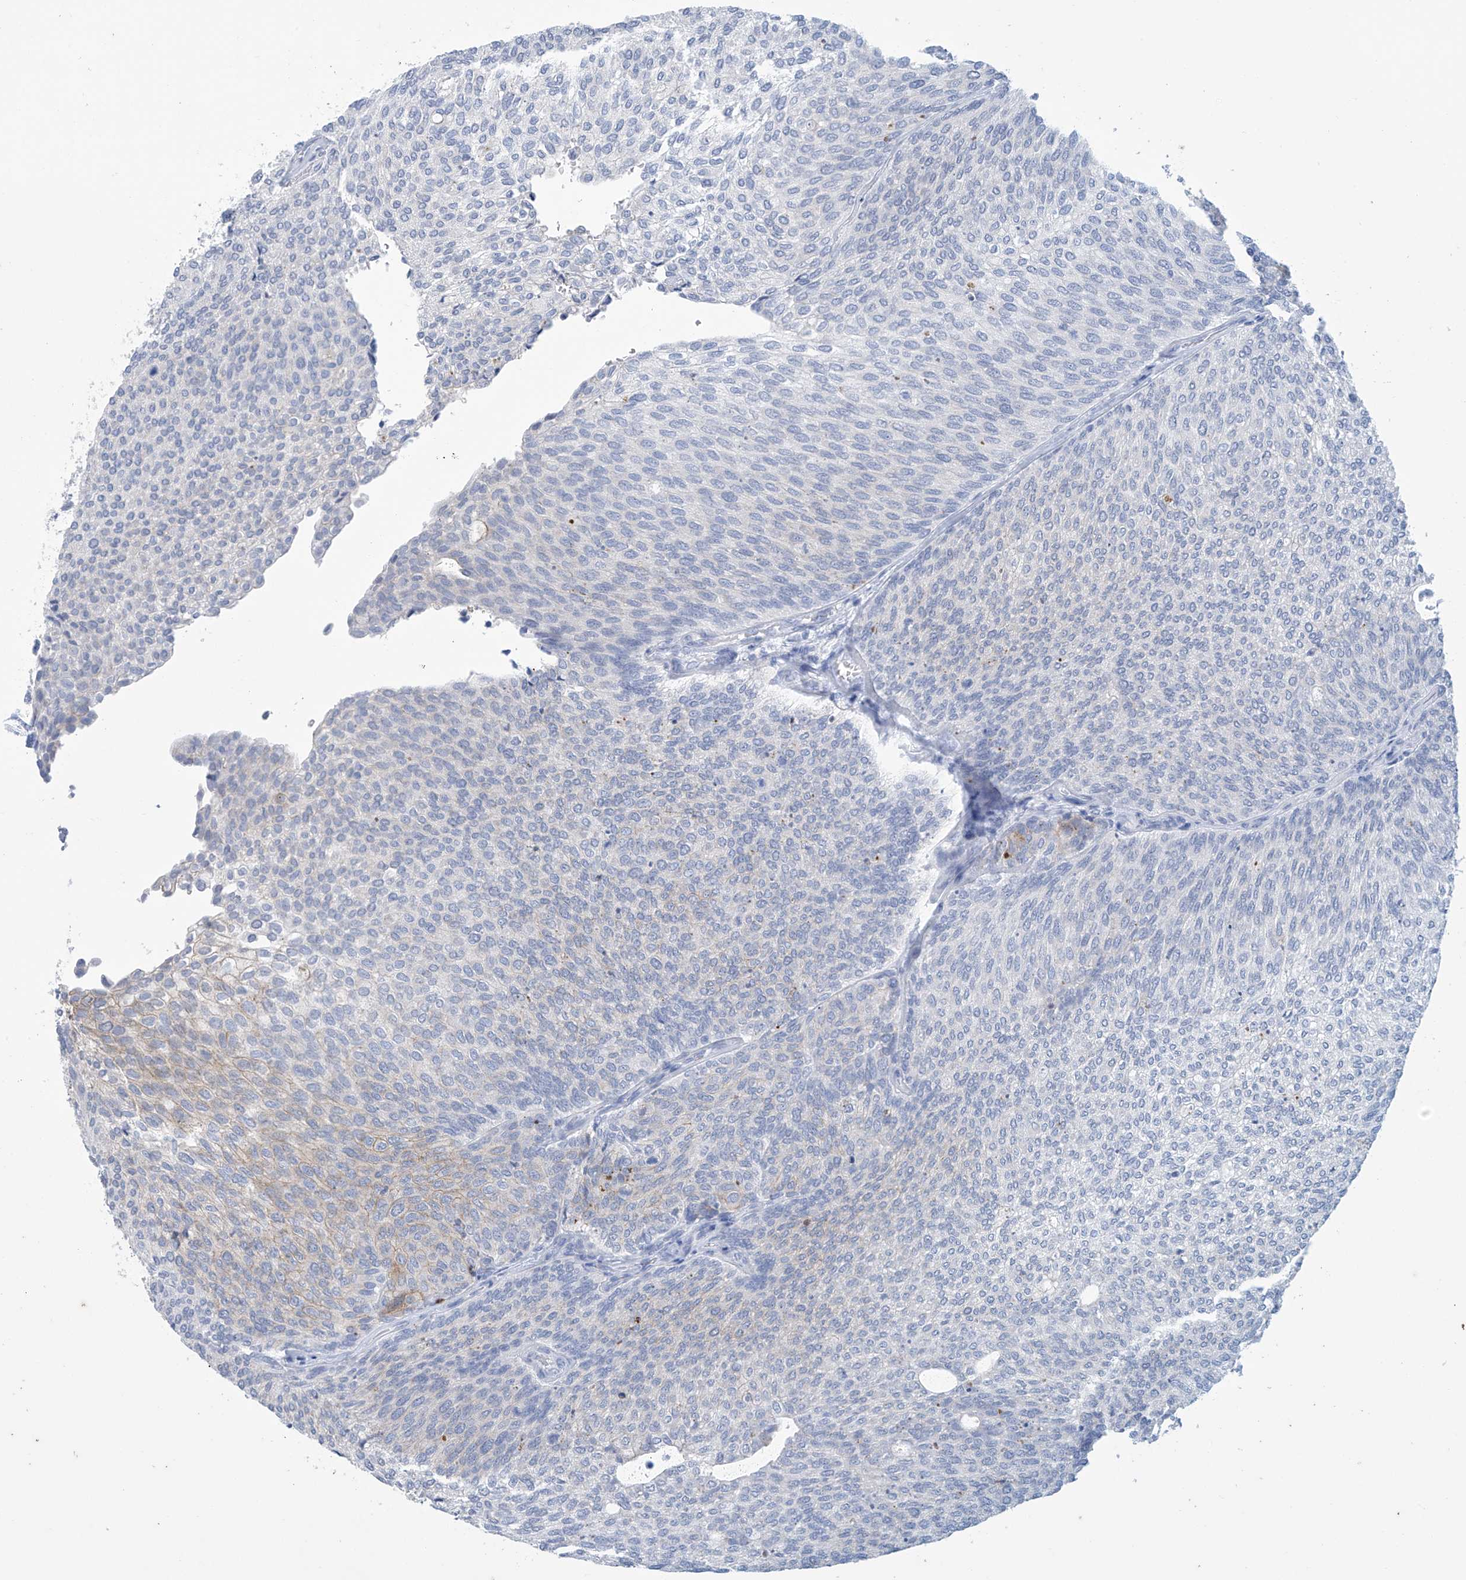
{"staining": {"intensity": "negative", "quantity": "none", "location": "none"}, "tissue": "urothelial cancer", "cell_type": "Tumor cells", "image_type": "cancer", "snomed": [{"axis": "morphology", "description": "Urothelial carcinoma, Low grade"}, {"axis": "topography", "description": "Urinary bladder"}], "caption": "Urothelial cancer stained for a protein using IHC shows no staining tumor cells.", "gene": "DSP", "patient": {"sex": "female", "age": 79}}